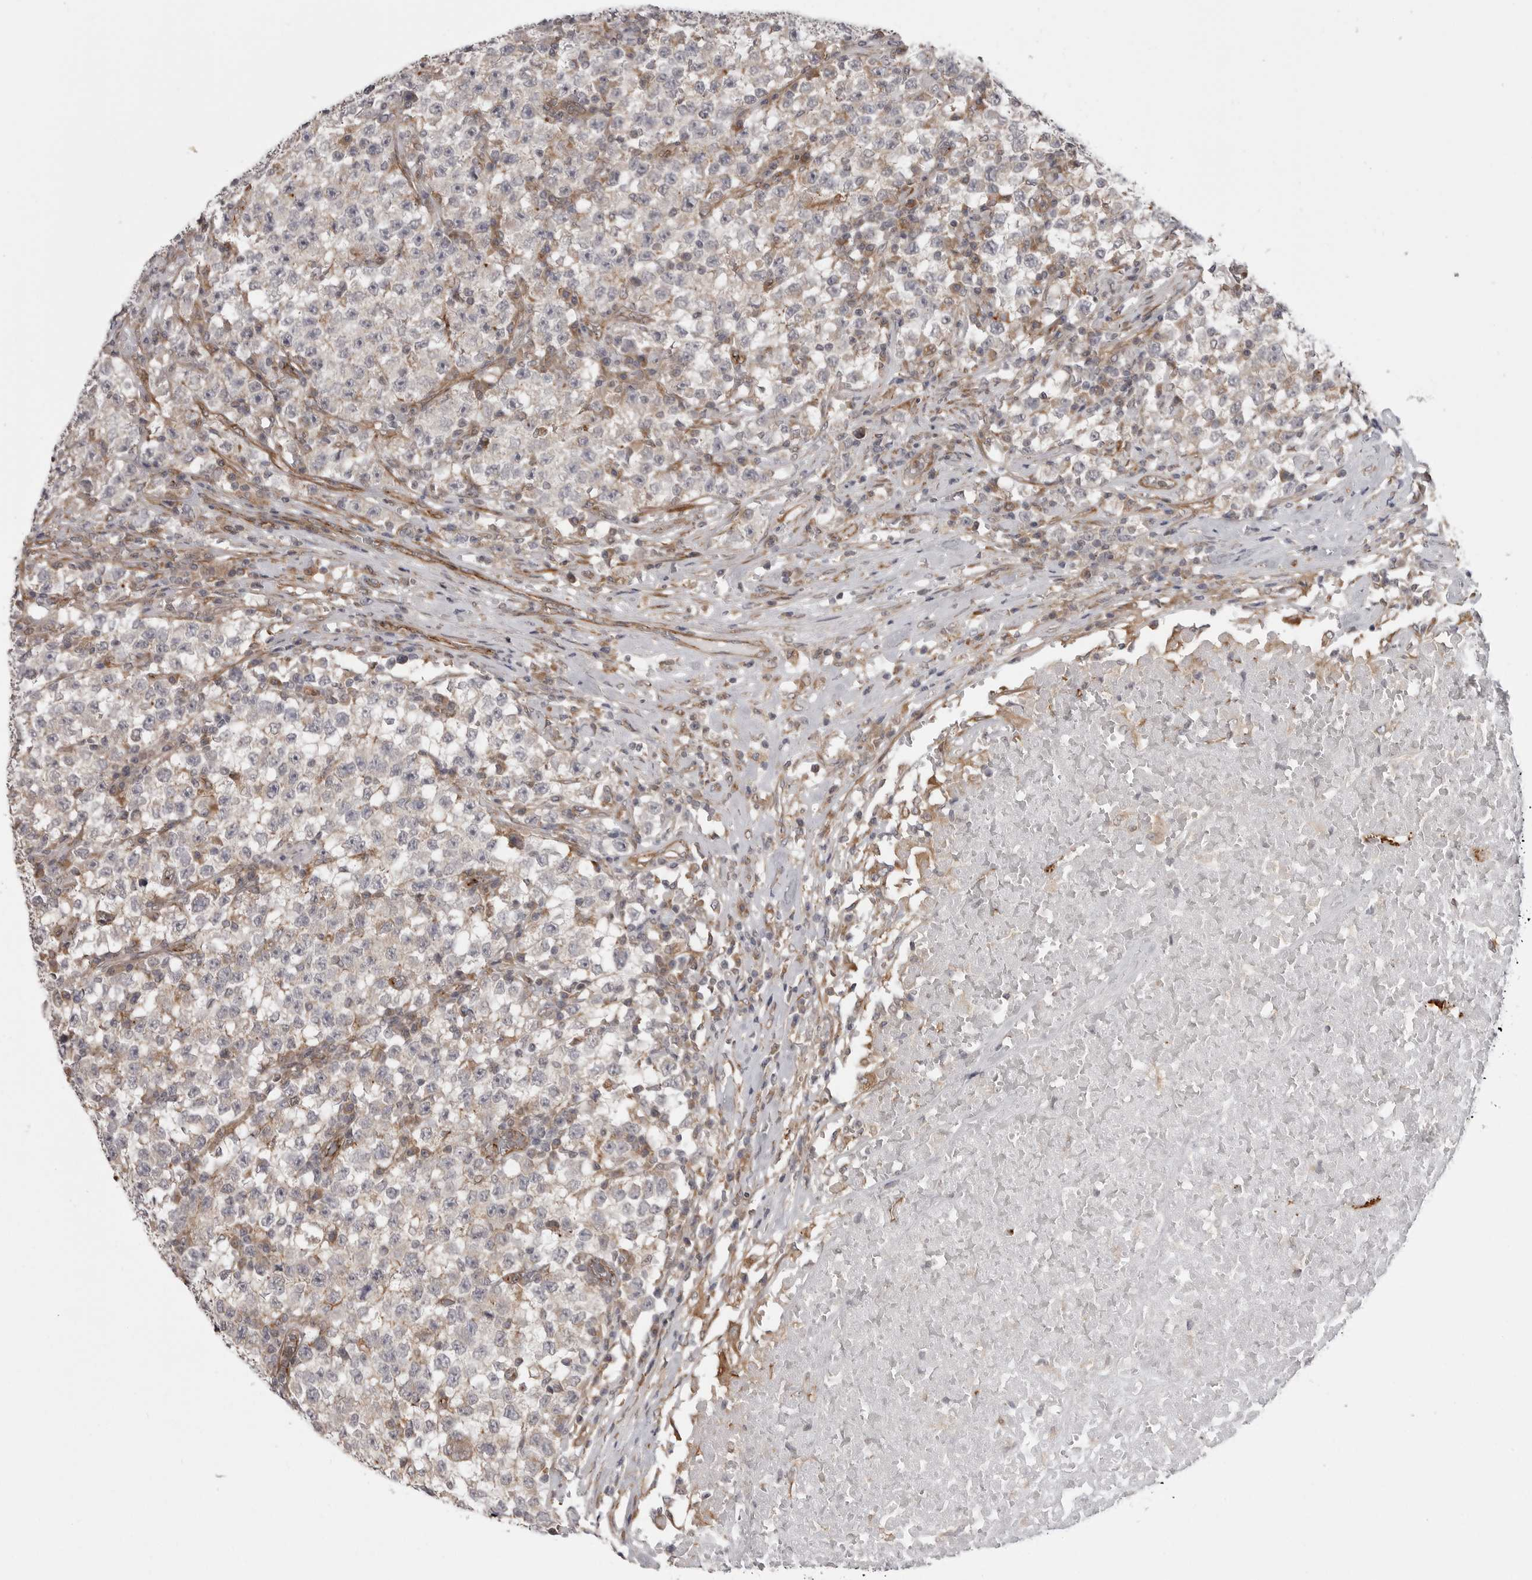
{"staining": {"intensity": "negative", "quantity": "none", "location": "none"}, "tissue": "testis cancer", "cell_type": "Tumor cells", "image_type": "cancer", "snomed": [{"axis": "morphology", "description": "Seminoma, NOS"}, {"axis": "topography", "description": "Testis"}], "caption": "A high-resolution image shows immunohistochemistry staining of seminoma (testis), which shows no significant staining in tumor cells. Brightfield microscopy of IHC stained with DAB (3,3'-diaminobenzidine) (brown) and hematoxylin (blue), captured at high magnification.", "gene": "SCP2", "patient": {"sex": "male", "age": 22}}